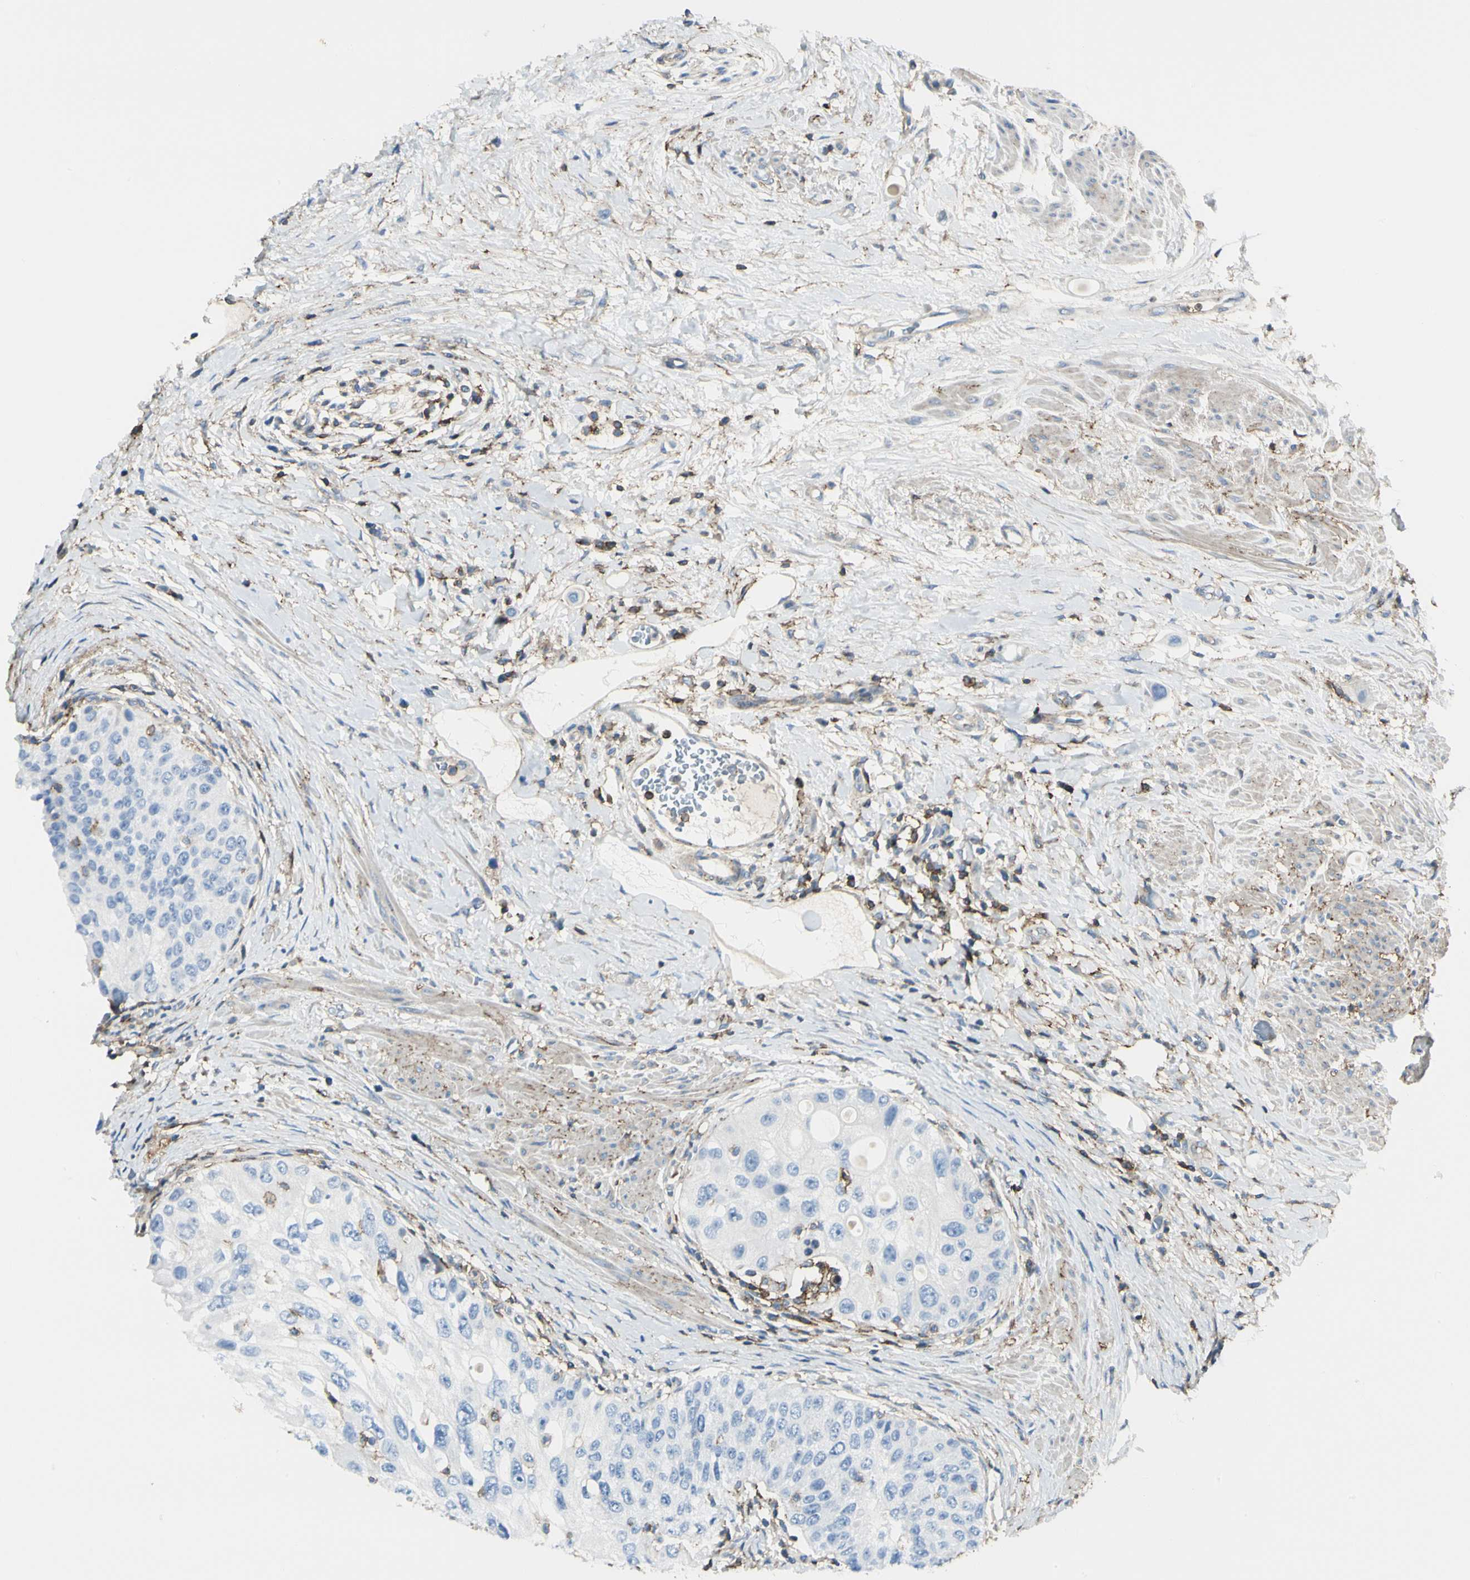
{"staining": {"intensity": "negative", "quantity": "none", "location": "none"}, "tissue": "urothelial cancer", "cell_type": "Tumor cells", "image_type": "cancer", "snomed": [{"axis": "morphology", "description": "Urothelial carcinoma, High grade"}, {"axis": "topography", "description": "Urinary bladder"}], "caption": "Urothelial cancer stained for a protein using immunohistochemistry (IHC) reveals no staining tumor cells.", "gene": "CLEC2B", "patient": {"sex": "female", "age": 56}}